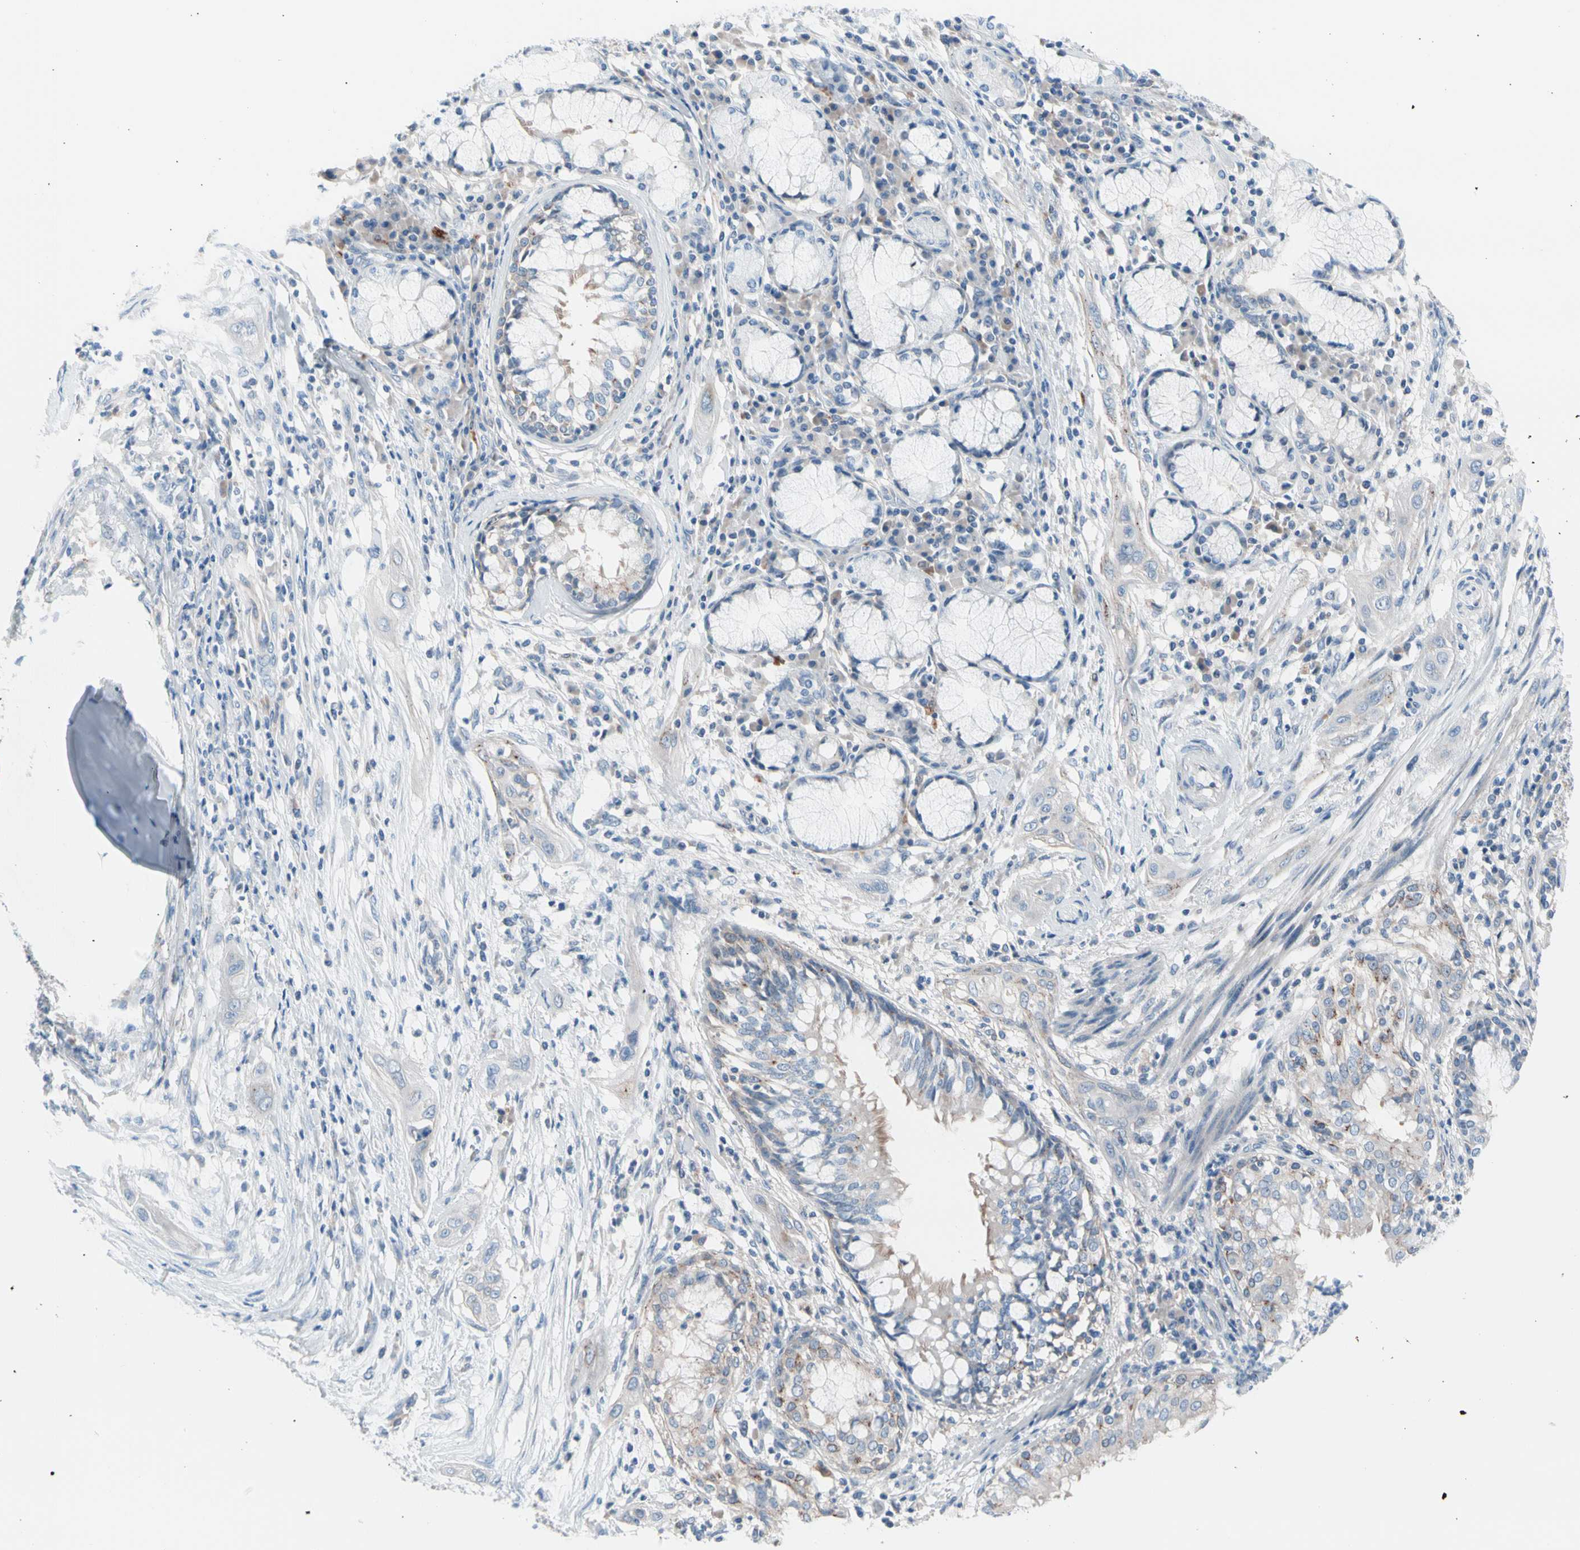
{"staining": {"intensity": "negative", "quantity": "none", "location": "none"}, "tissue": "lung cancer", "cell_type": "Tumor cells", "image_type": "cancer", "snomed": [{"axis": "morphology", "description": "Squamous cell carcinoma, NOS"}, {"axis": "topography", "description": "Lung"}], "caption": "An image of human lung cancer (squamous cell carcinoma) is negative for staining in tumor cells. (Brightfield microscopy of DAB IHC at high magnification).", "gene": "CASQ1", "patient": {"sex": "female", "age": 47}}